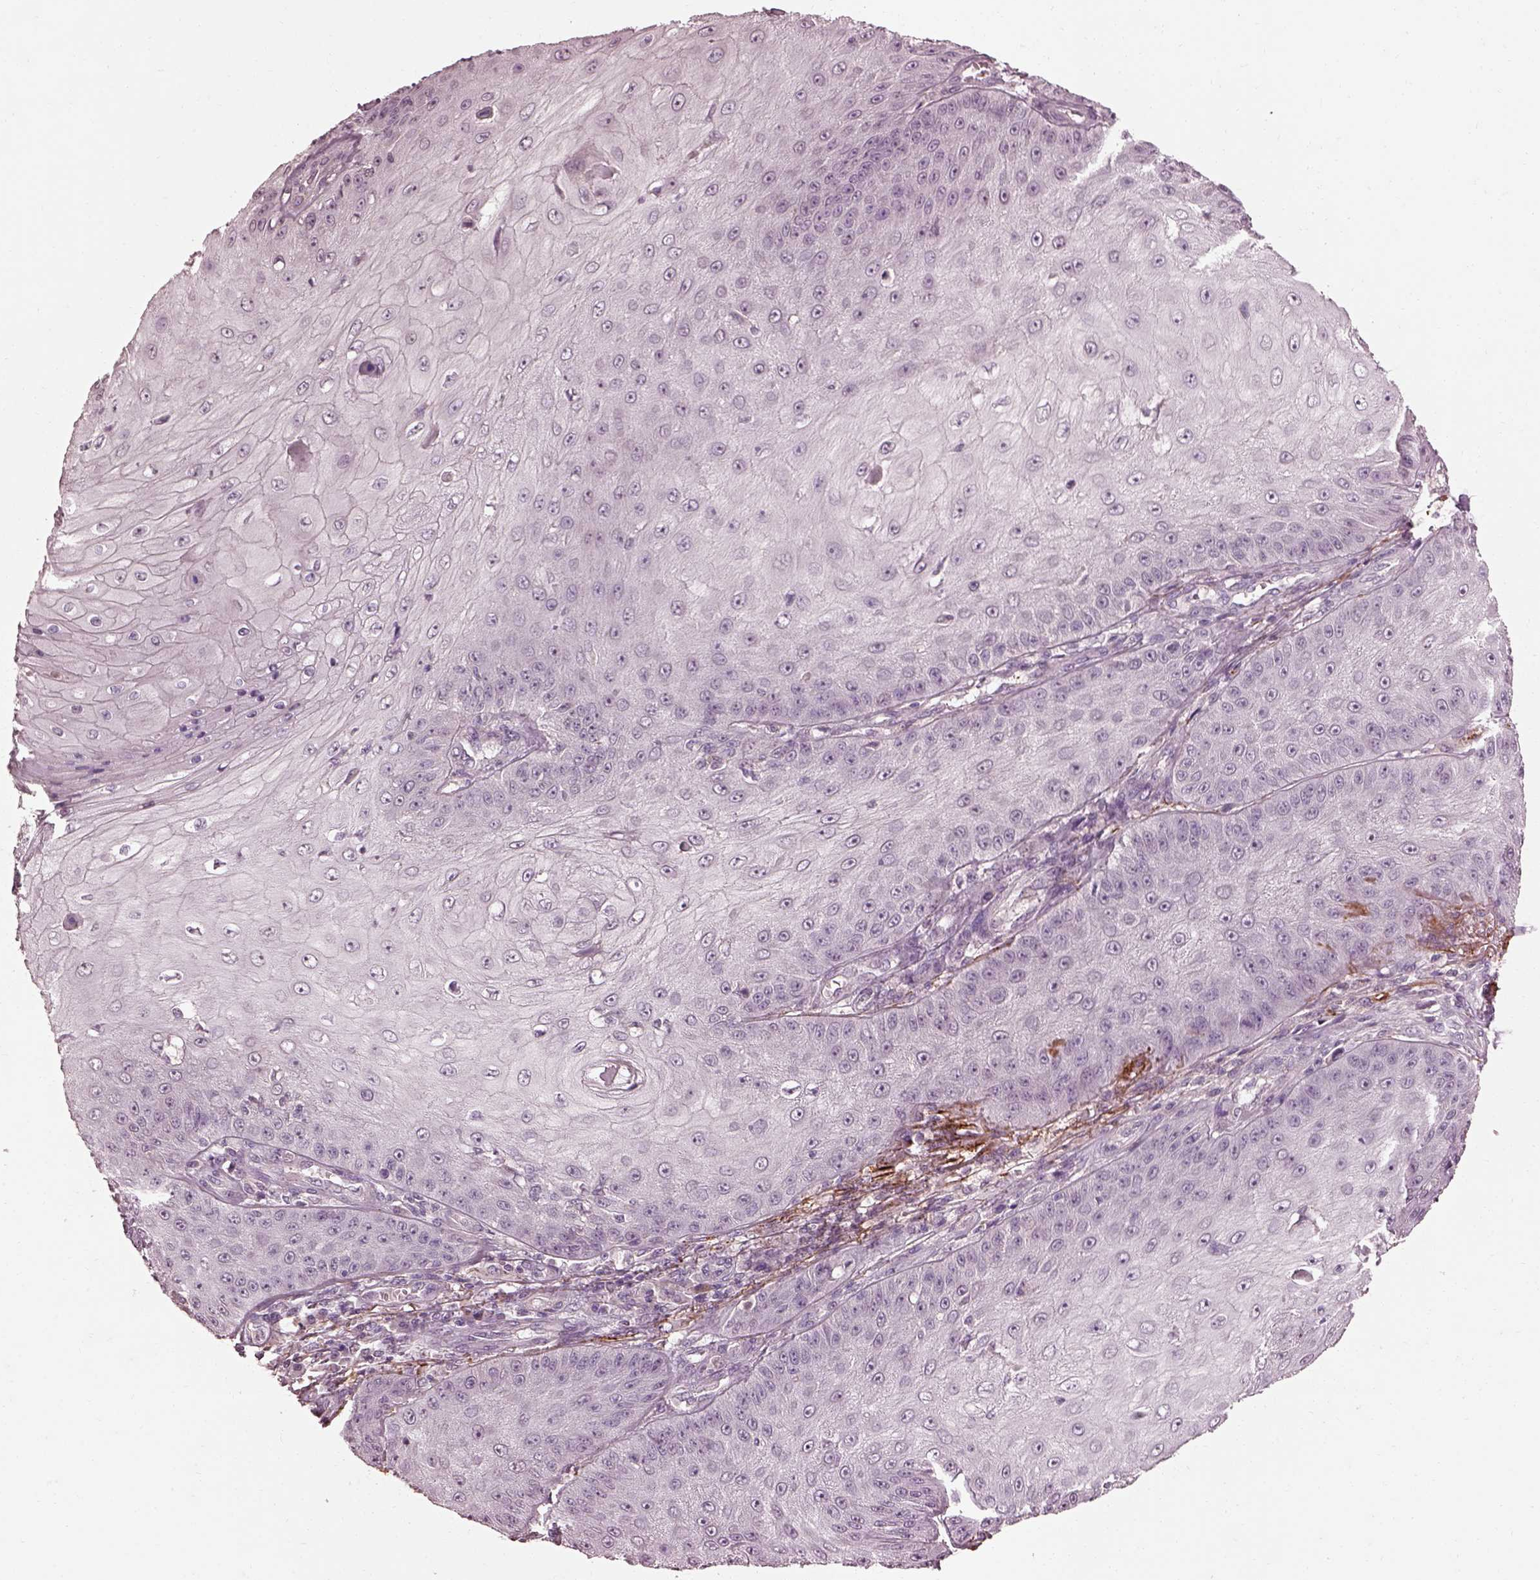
{"staining": {"intensity": "negative", "quantity": "none", "location": "none"}, "tissue": "skin cancer", "cell_type": "Tumor cells", "image_type": "cancer", "snomed": [{"axis": "morphology", "description": "Squamous cell carcinoma, NOS"}, {"axis": "topography", "description": "Skin"}], "caption": "High power microscopy micrograph of an immunohistochemistry (IHC) photomicrograph of skin cancer (squamous cell carcinoma), revealing no significant expression in tumor cells.", "gene": "EFEMP1", "patient": {"sex": "male", "age": 70}}